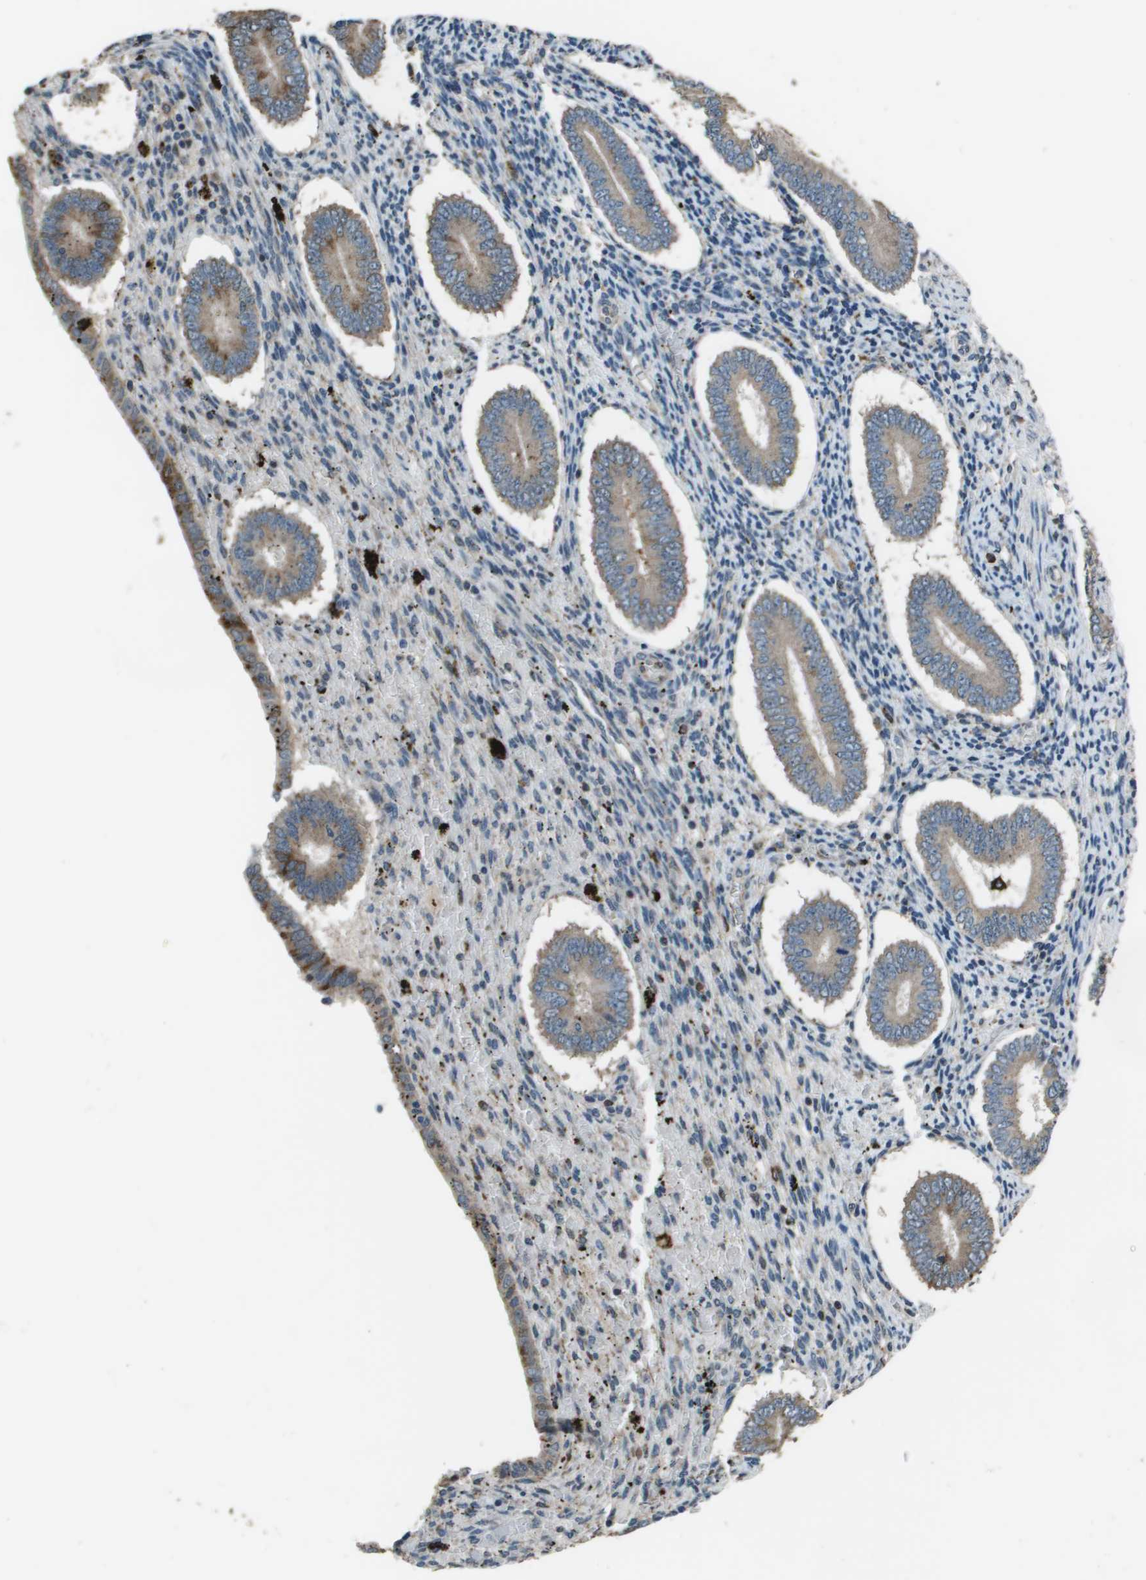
{"staining": {"intensity": "negative", "quantity": "none", "location": "none"}, "tissue": "endometrium", "cell_type": "Cells in endometrial stroma", "image_type": "normal", "snomed": [{"axis": "morphology", "description": "Normal tissue, NOS"}, {"axis": "topography", "description": "Endometrium"}], "caption": "IHC micrograph of unremarkable endometrium: endometrium stained with DAB shows no significant protein expression in cells in endometrial stroma. (Brightfield microscopy of DAB (3,3'-diaminobenzidine) immunohistochemistry at high magnification).", "gene": "GOSR2", "patient": {"sex": "female", "age": 42}}